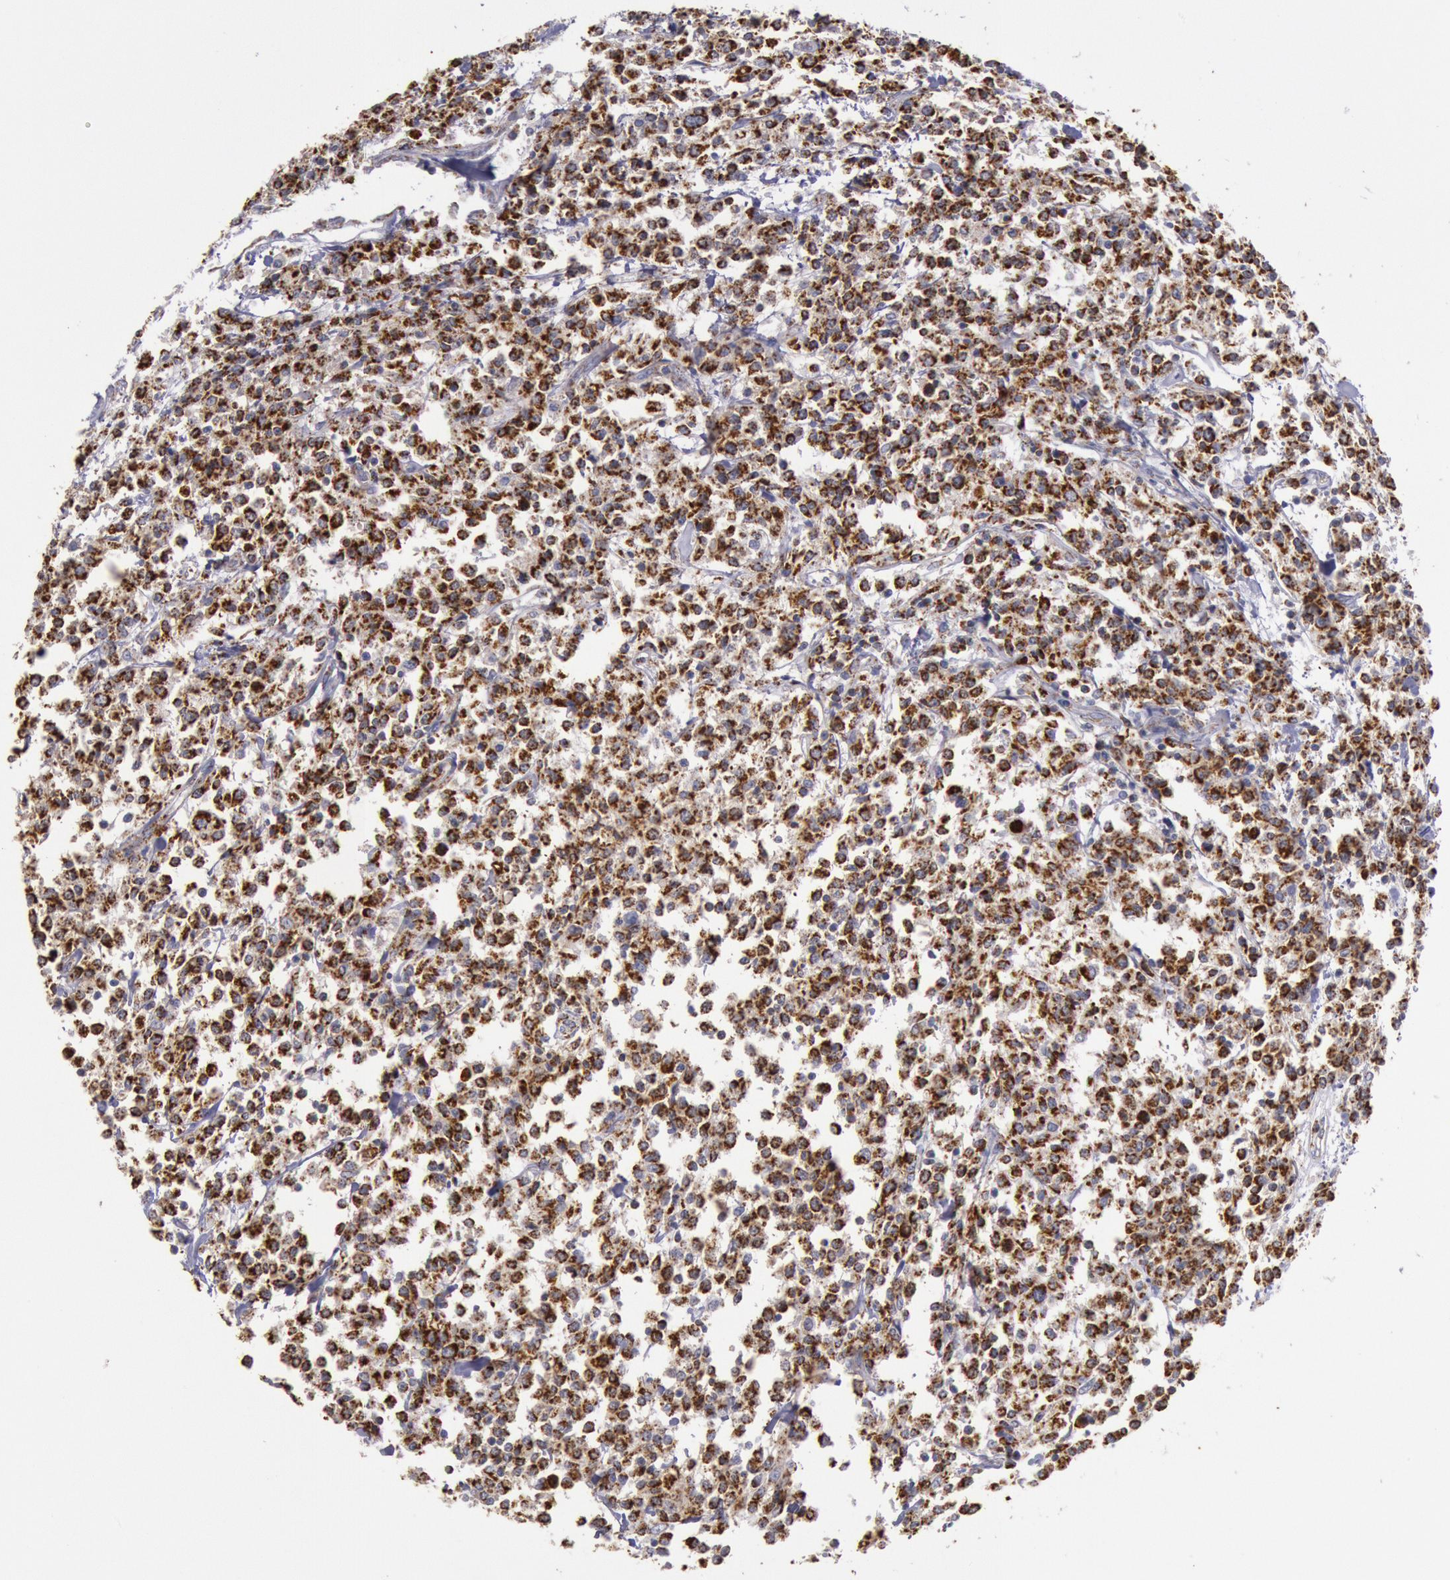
{"staining": {"intensity": "strong", "quantity": ">75%", "location": "cytoplasmic/membranous"}, "tissue": "lymphoma", "cell_type": "Tumor cells", "image_type": "cancer", "snomed": [{"axis": "morphology", "description": "Malignant lymphoma, non-Hodgkin's type, Low grade"}, {"axis": "topography", "description": "Small intestine"}], "caption": "IHC histopathology image of neoplastic tissue: low-grade malignant lymphoma, non-Hodgkin's type stained using immunohistochemistry displays high levels of strong protein expression localized specifically in the cytoplasmic/membranous of tumor cells, appearing as a cytoplasmic/membranous brown color.", "gene": "CYC1", "patient": {"sex": "female", "age": 59}}